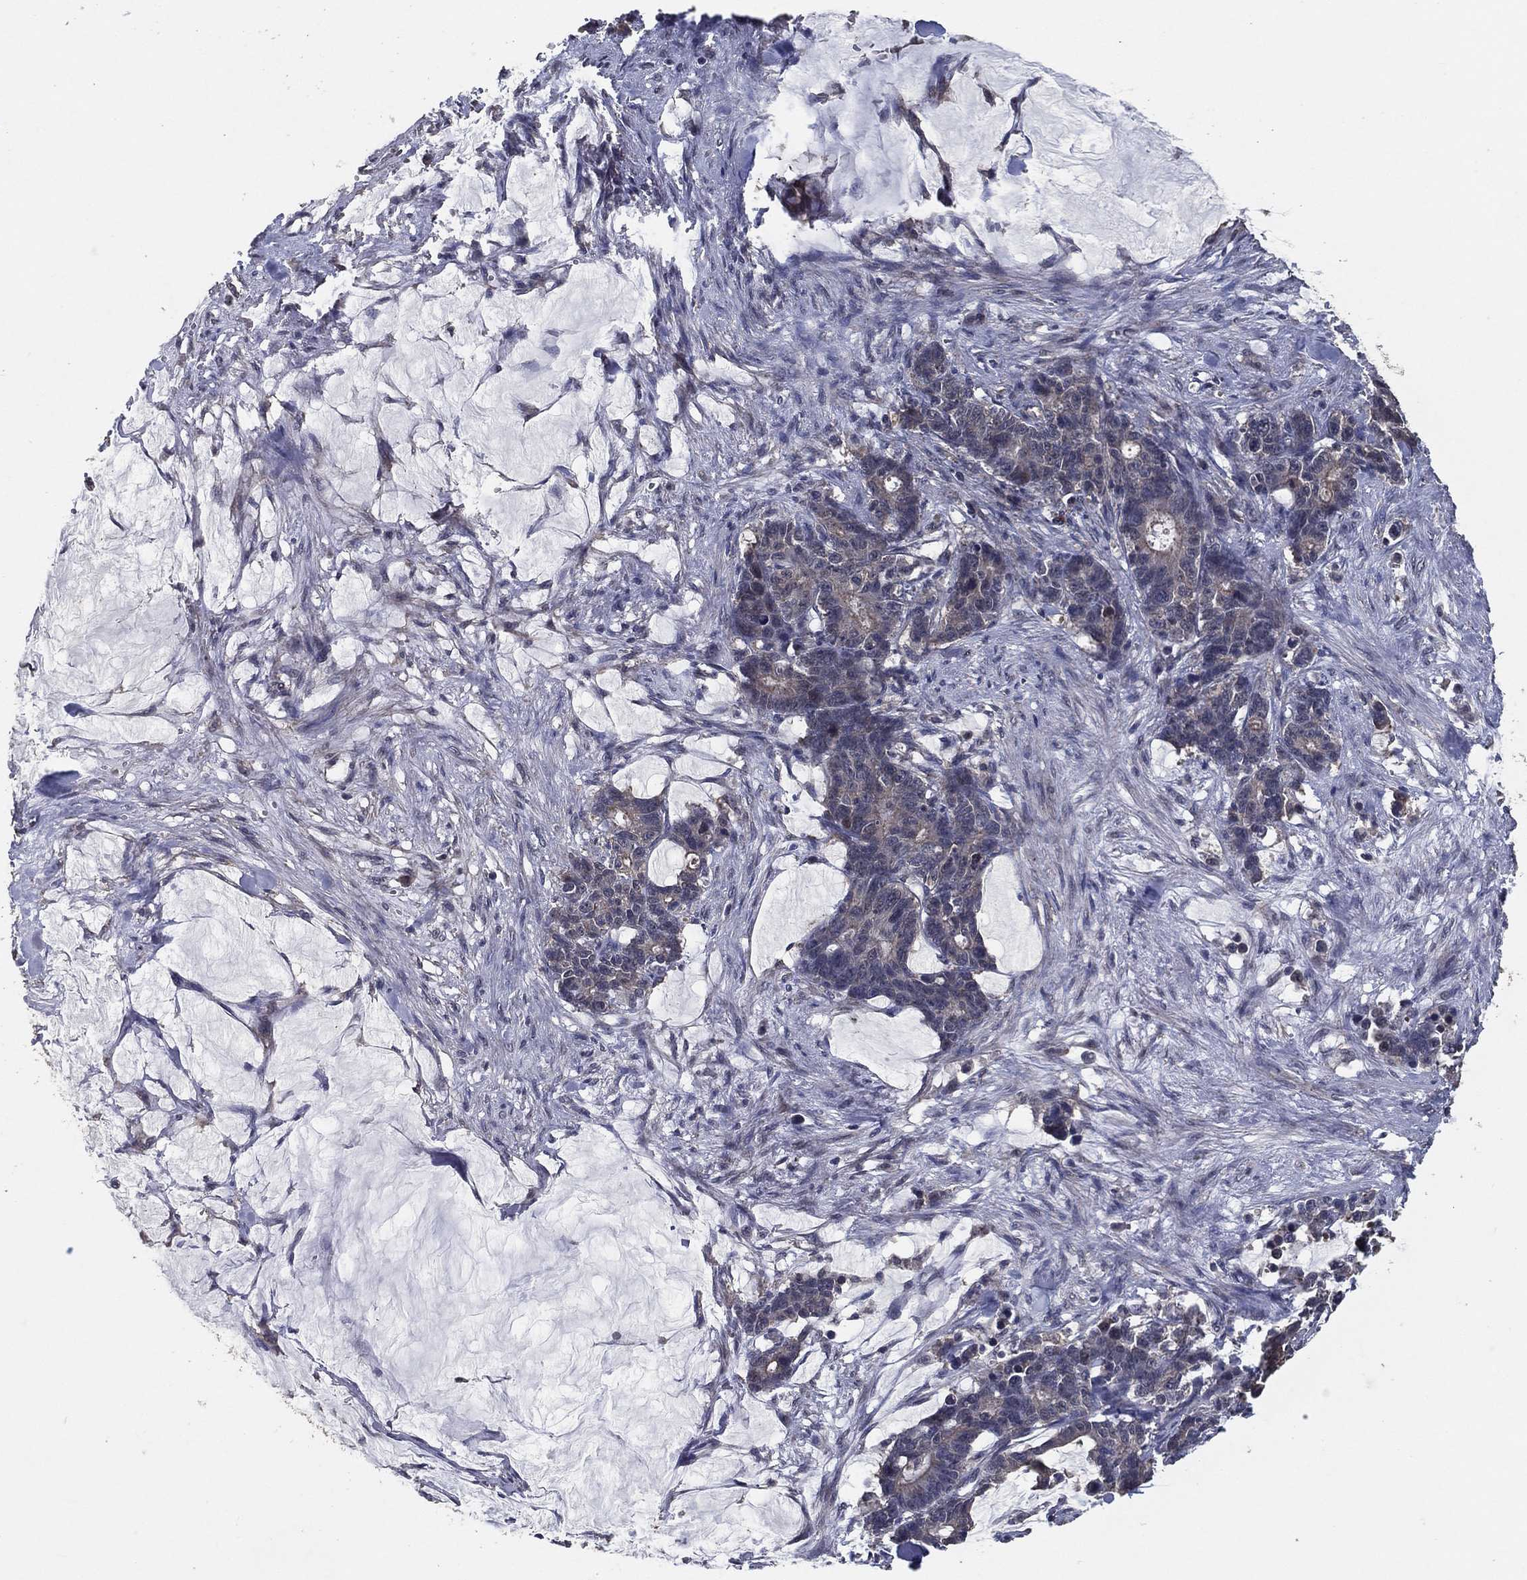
{"staining": {"intensity": "weak", "quantity": "25%-75%", "location": "cytoplasmic/membranous"}, "tissue": "stomach cancer", "cell_type": "Tumor cells", "image_type": "cancer", "snomed": [{"axis": "morphology", "description": "Normal tissue, NOS"}, {"axis": "morphology", "description": "Adenocarcinoma, NOS"}, {"axis": "topography", "description": "Stomach"}], "caption": "DAB immunohistochemical staining of human stomach adenocarcinoma reveals weak cytoplasmic/membranous protein positivity in about 25%-75% of tumor cells. (Brightfield microscopy of DAB IHC at high magnification).", "gene": "PCNT", "patient": {"sex": "female", "age": 64}}